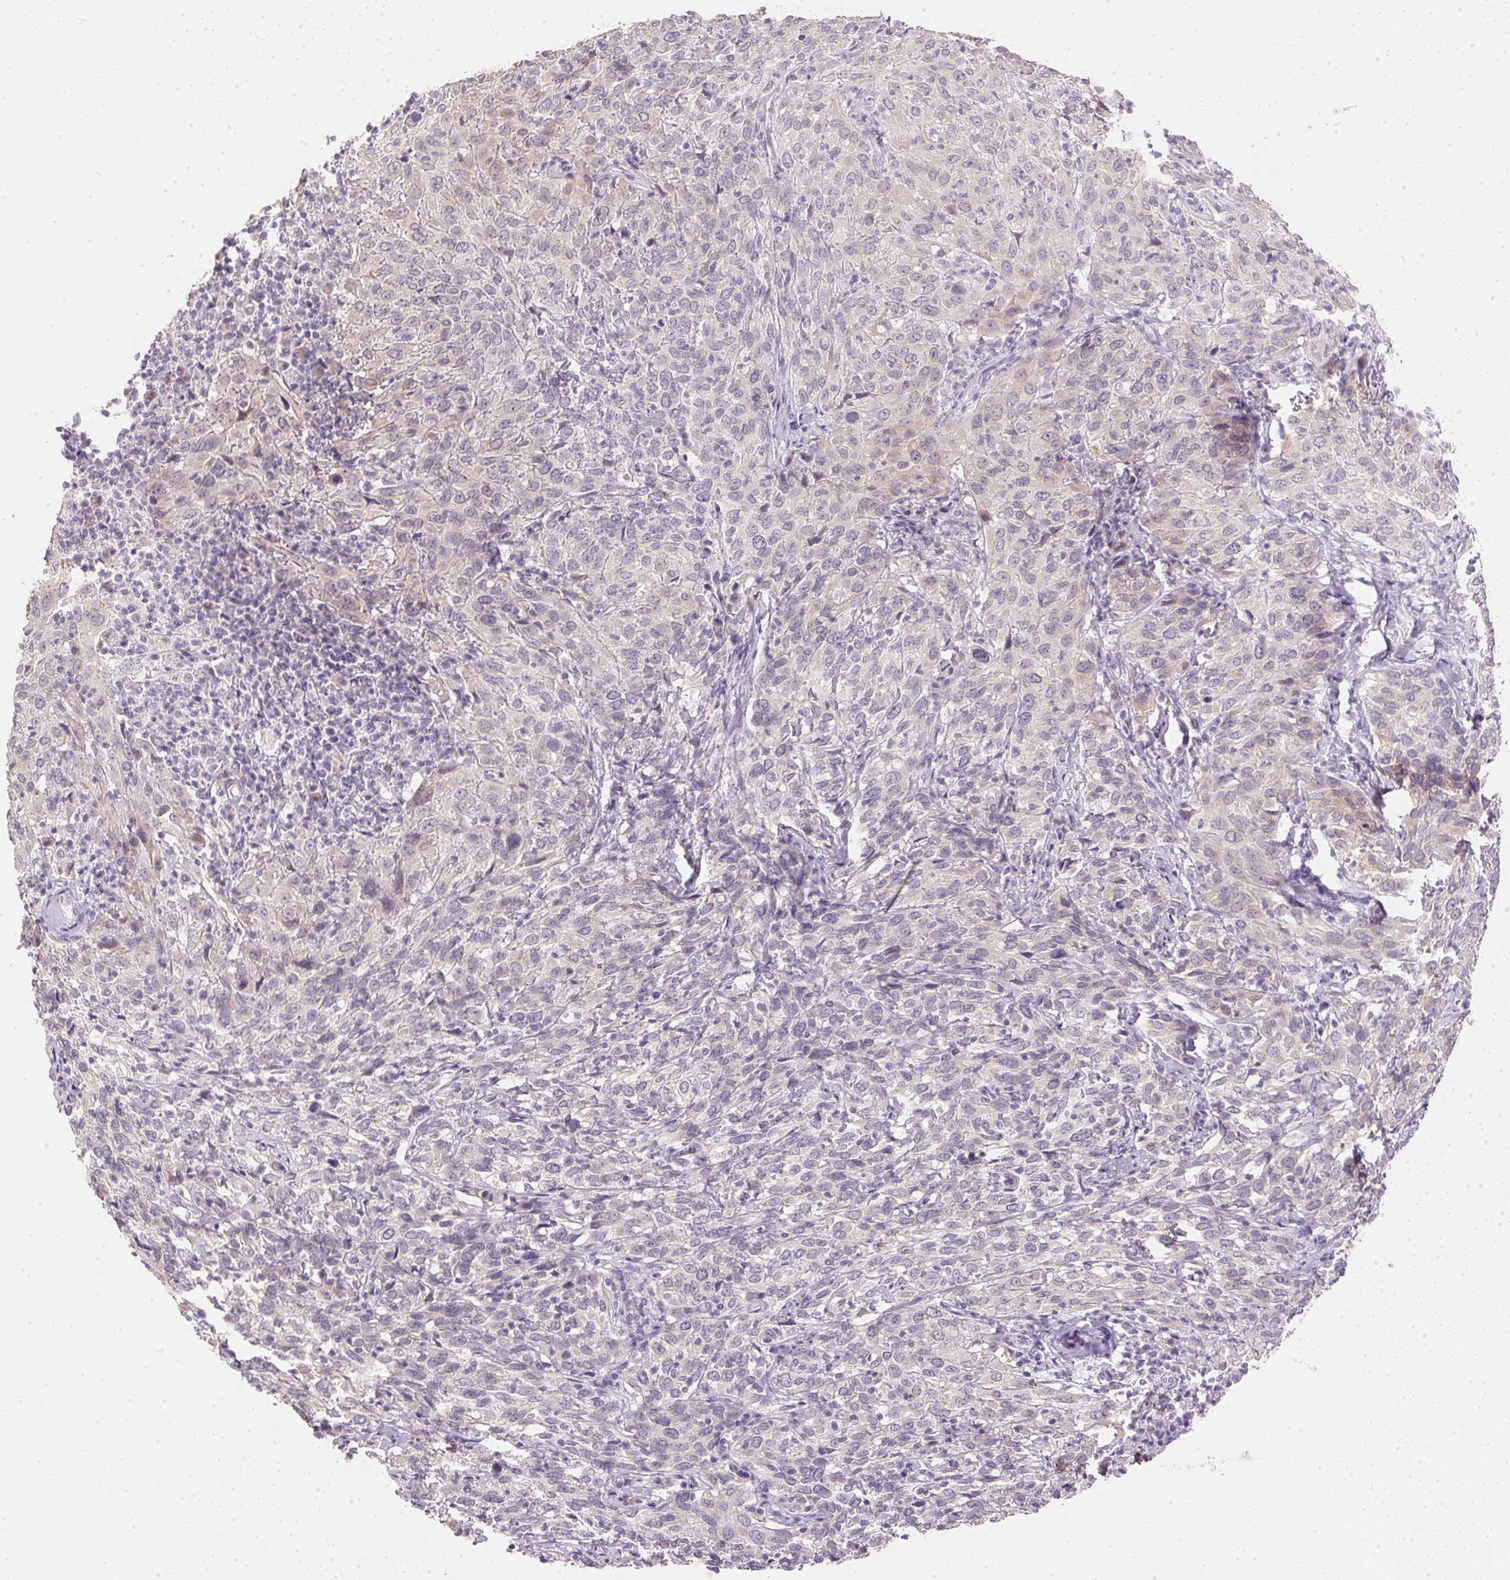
{"staining": {"intensity": "negative", "quantity": "none", "location": "none"}, "tissue": "cervical cancer", "cell_type": "Tumor cells", "image_type": "cancer", "snomed": [{"axis": "morphology", "description": "Squamous cell carcinoma, NOS"}, {"axis": "topography", "description": "Cervix"}], "caption": "Cervical squamous cell carcinoma was stained to show a protein in brown. There is no significant expression in tumor cells.", "gene": "DHCR24", "patient": {"sex": "female", "age": 51}}